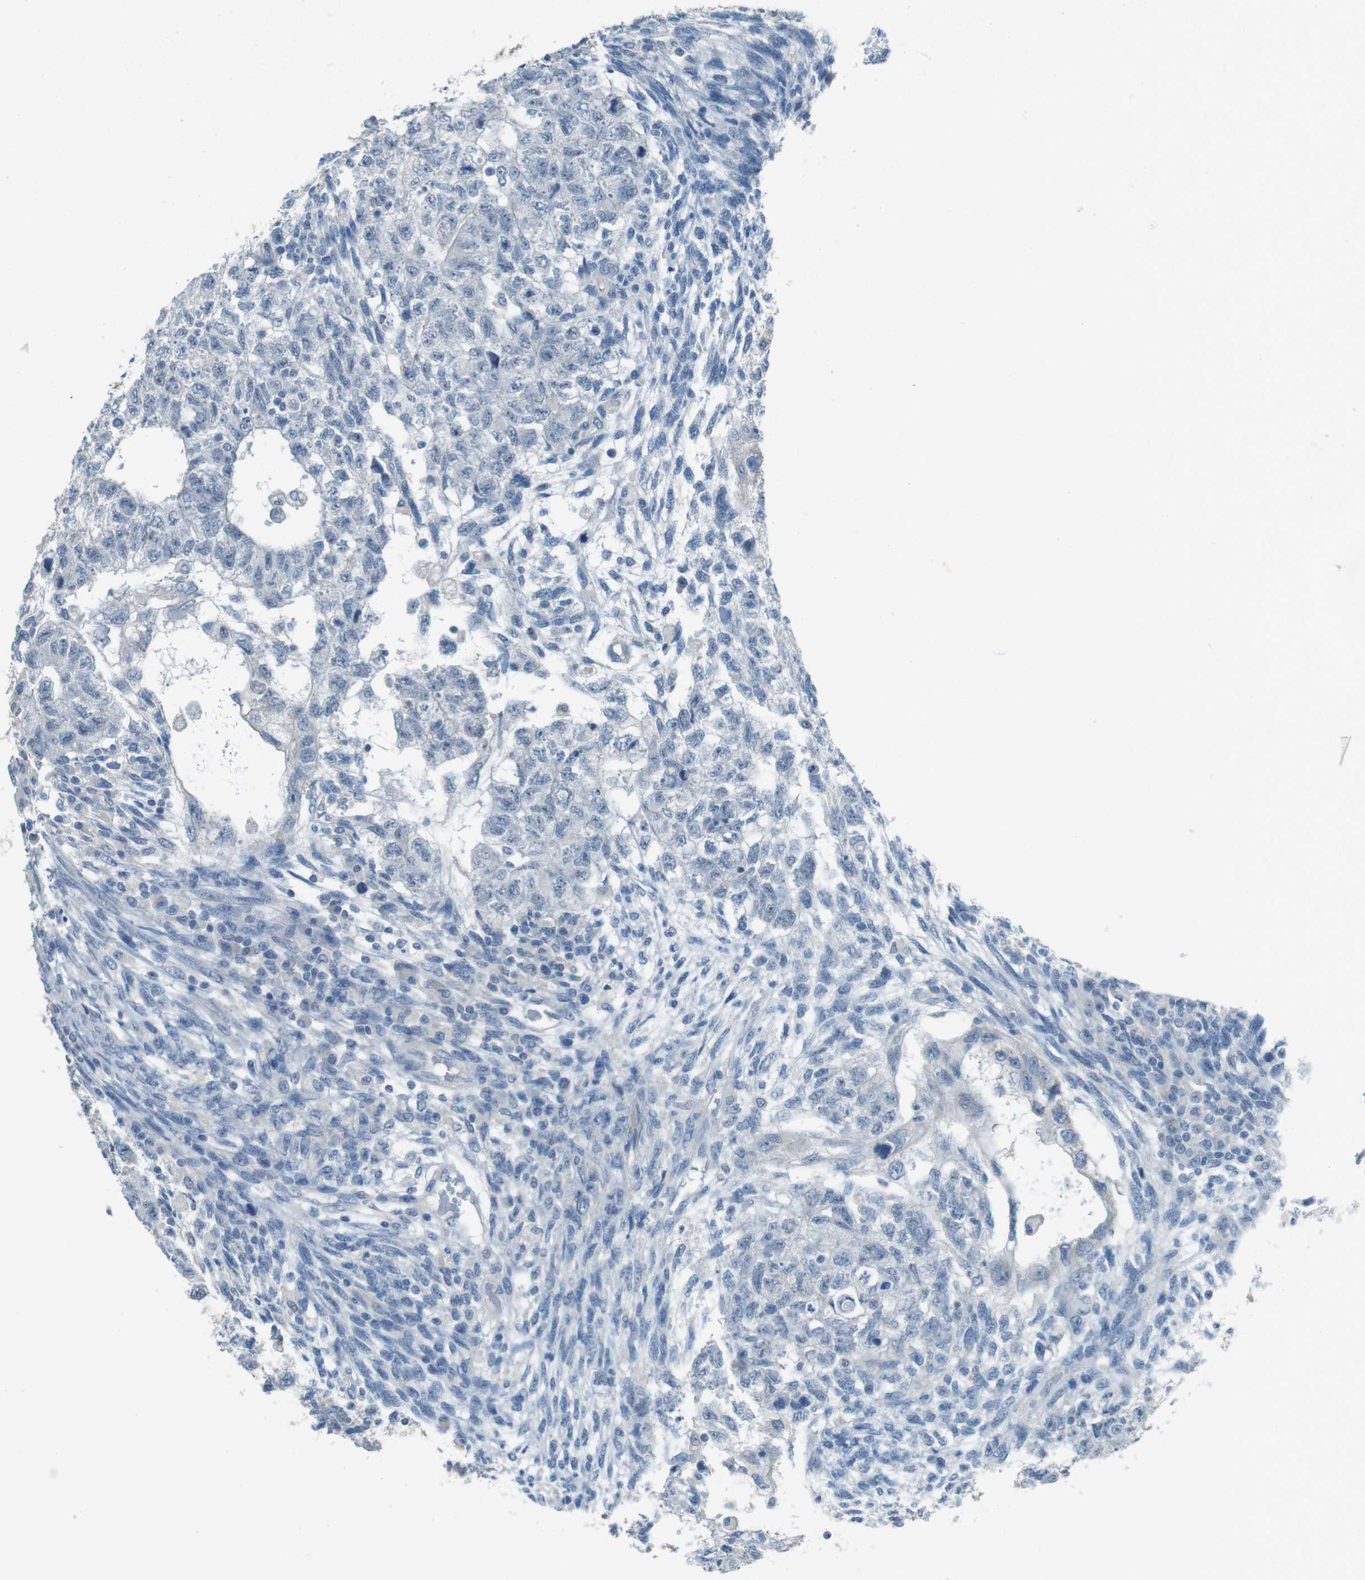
{"staining": {"intensity": "negative", "quantity": "none", "location": "none"}, "tissue": "testis cancer", "cell_type": "Tumor cells", "image_type": "cancer", "snomed": [{"axis": "morphology", "description": "Normal tissue, NOS"}, {"axis": "morphology", "description": "Carcinoma, Embryonal, NOS"}, {"axis": "topography", "description": "Testis"}], "caption": "High power microscopy histopathology image of an immunohistochemistry (IHC) photomicrograph of testis embryonal carcinoma, revealing no significant expression in tumor cells.", "gene": "ENTPD7", "patient": {"sex": "male", "age": 36}}